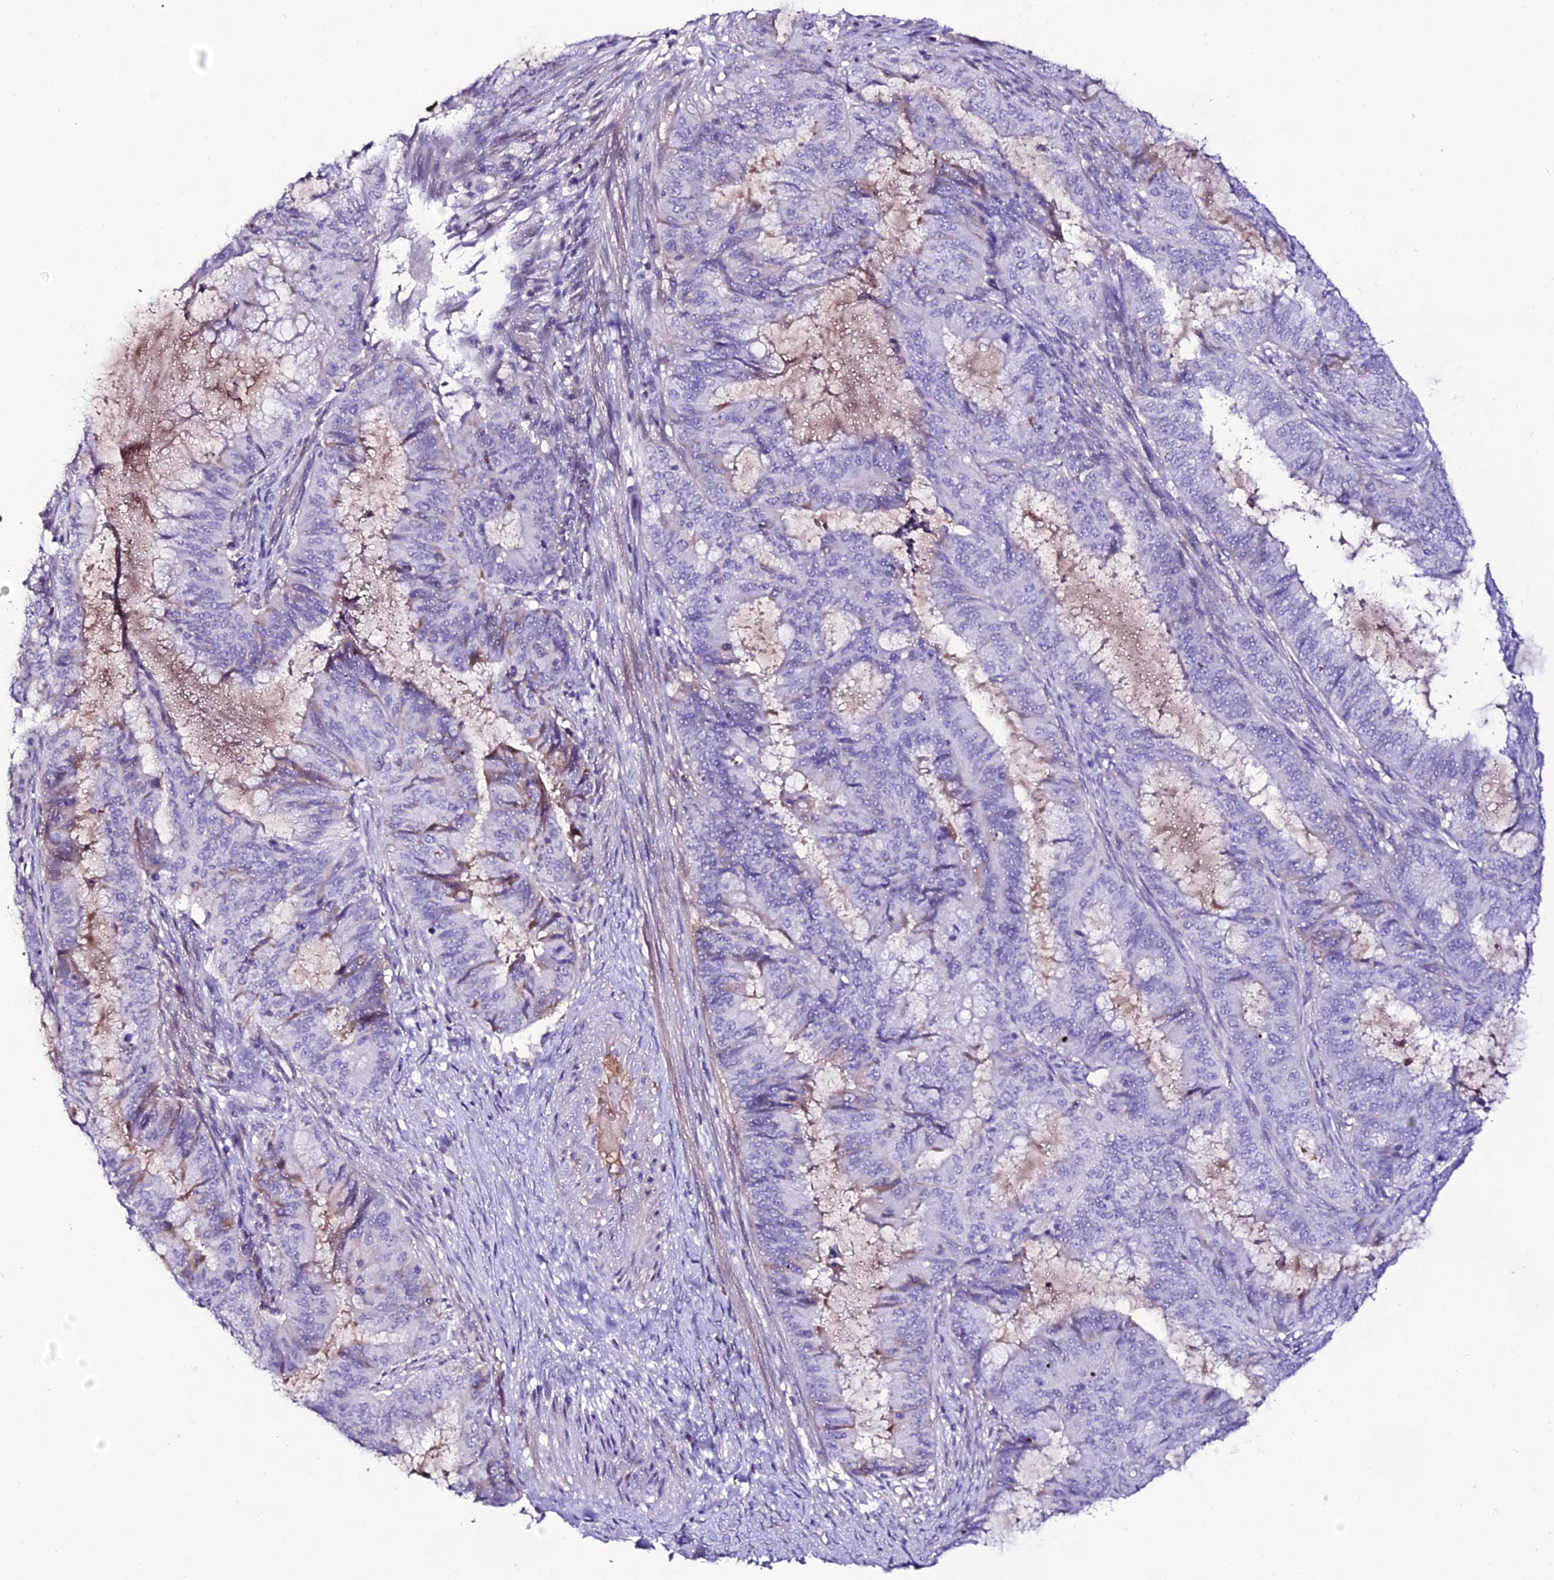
{"staining": {"intensity": "weak", "quantity": "<25%", "location": "cytoplasmic/membranous"}, "tissue": "endometrial cancer", "cell_type": "Tumor cells", "image_type": "cancer", "snomed": [{"axis": "morphology", "description": "Adenocarcinoma, NOS"}, {"axis": "topography", "description": "Endometrium"}], "caption": "Human adenocarcinoma (endometrial) stained for a protein using immunohistochemistry (IHC) displays no staining in tumor cells.", "gene": "DEFB132", "patient": {"sex": "female", "age": 51}}